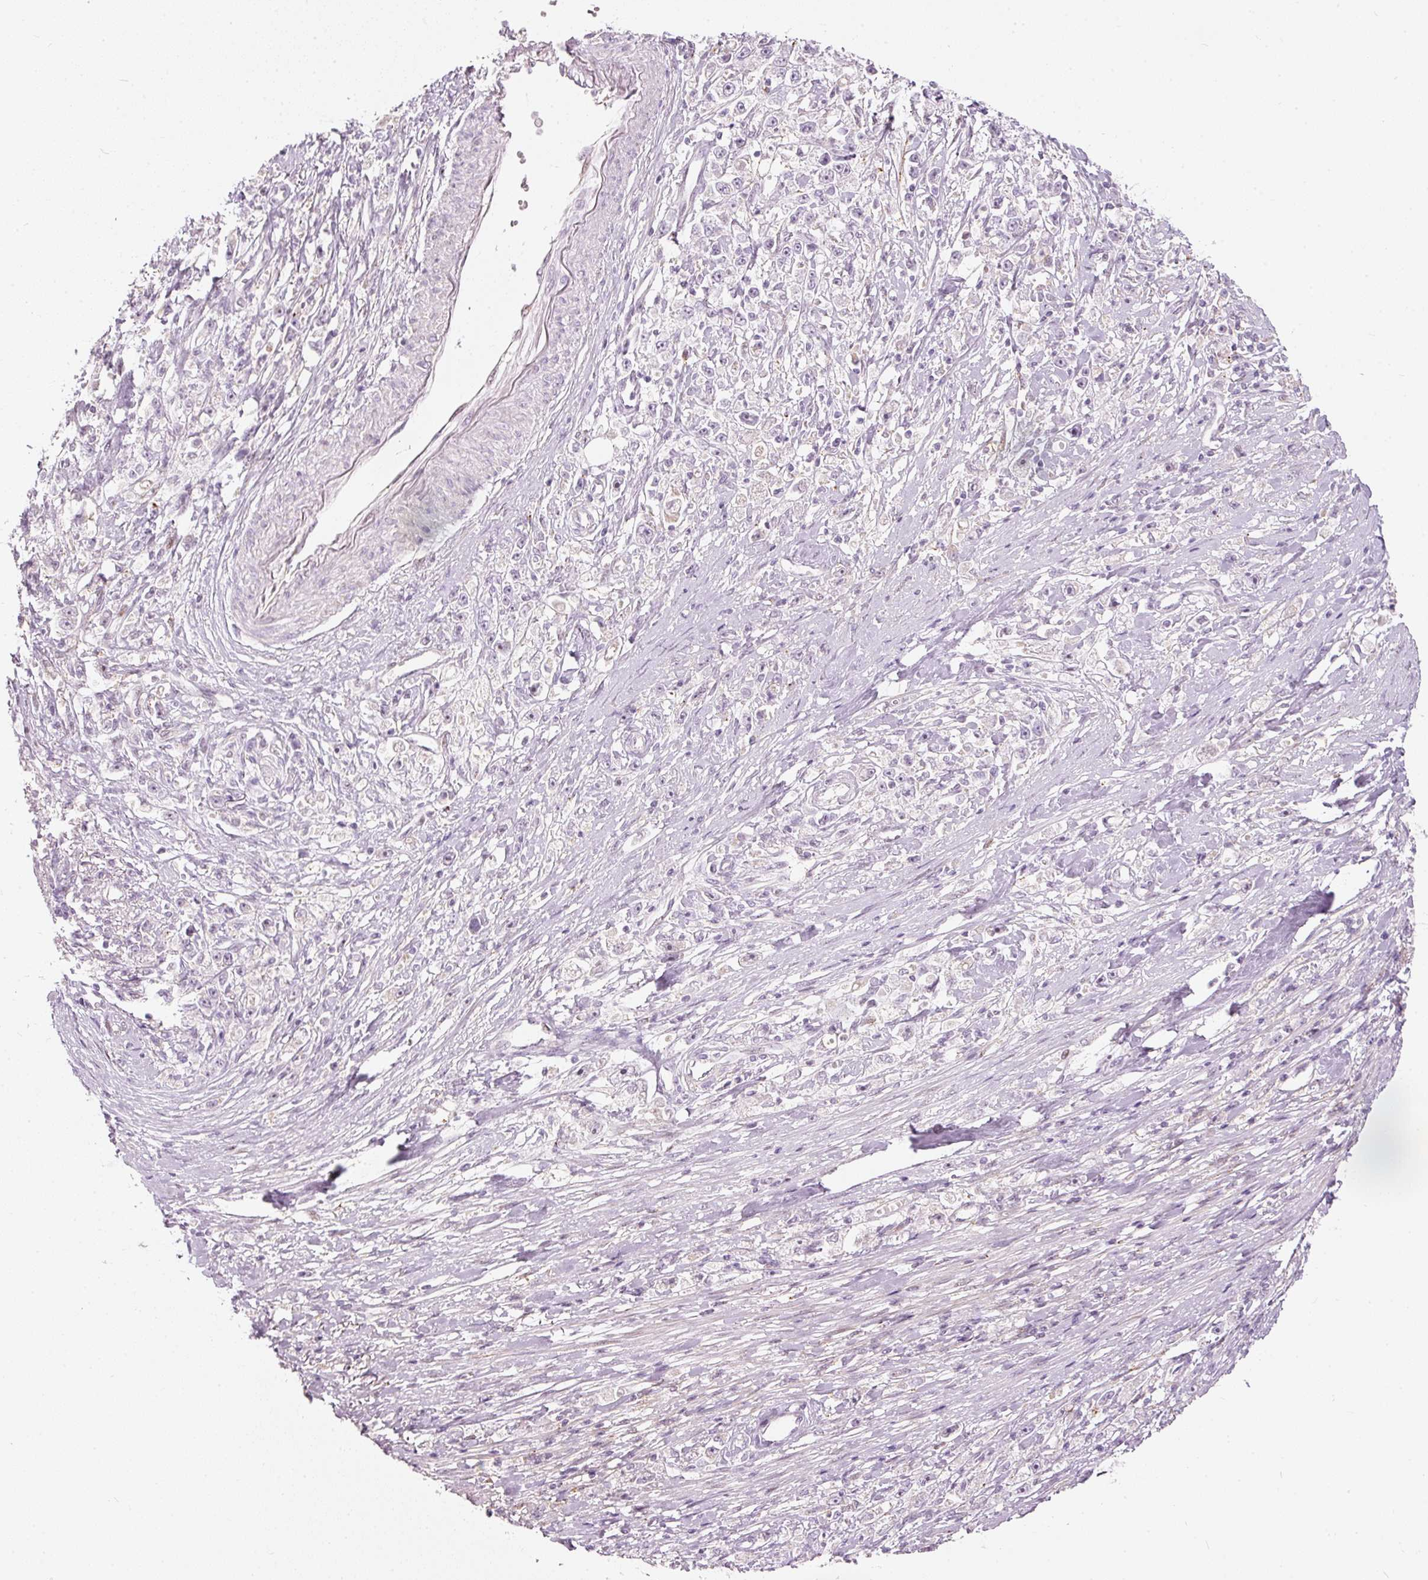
{"staining": {"intensity": "negative", "quantity": "none", "location": "none"}, "tissue": "stomach cancer", "cell_type": "Tumor cells", "image_type": "cancer", "snomed": [{"axis": "morphology", "description": "Adenocarcinoma, NOS"}, {"axis": "topography", "description": "Stomach"}], "caption": "The image shows no significant staining in tumor cells of stomach cancer. The staining was performed using DAB to visualize the protein expression in brown, while the nuclei were stained in blue with hematoxylin (Magnification: 20x).", "gene": "RNF39", "patient": {"sex": "female", "age": 59}}